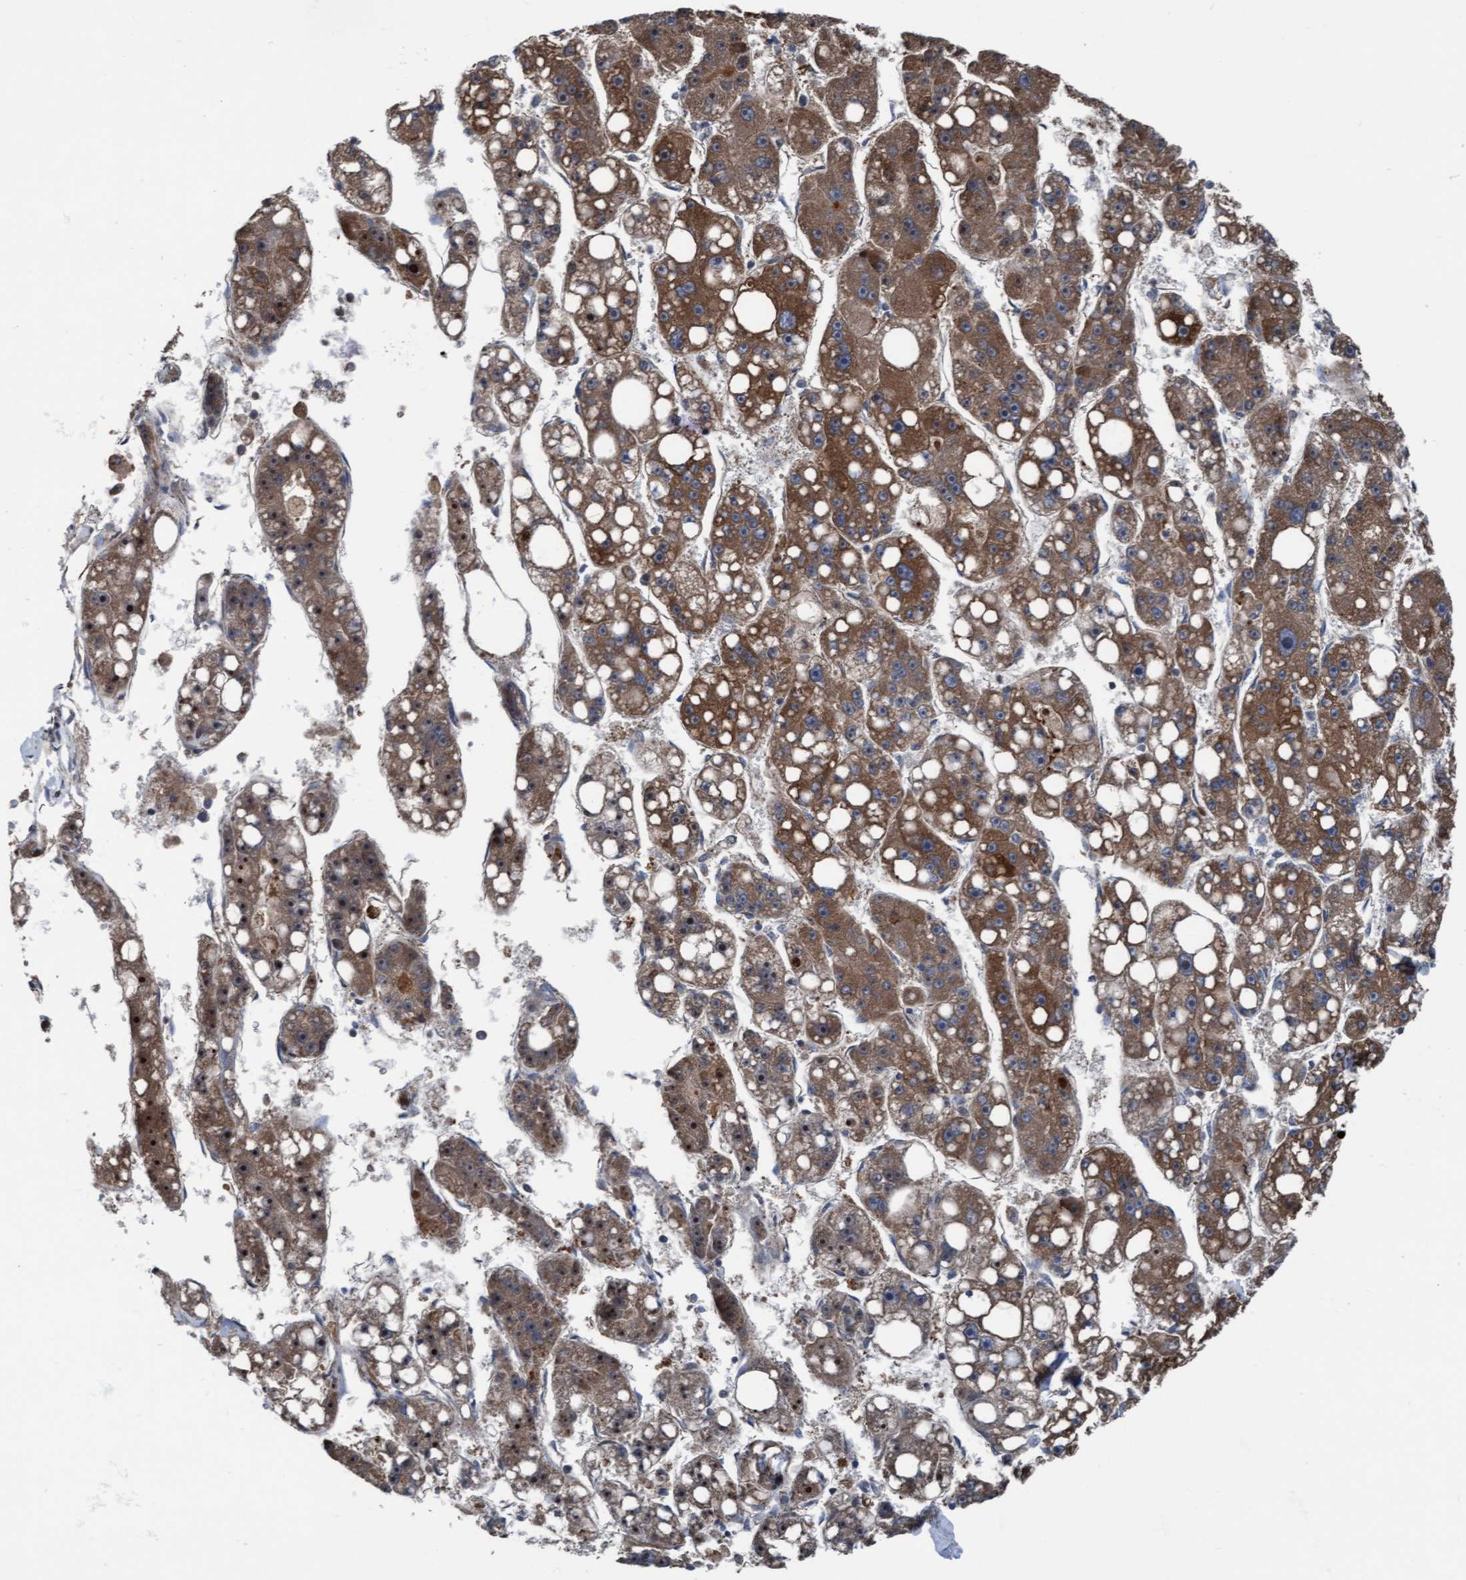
{"staining": {"intensity": "moderate", "quantity": ">75%", "location": "cytoplasmic/membranous,nuclear"}, "tissue": "liver cancer", "cell_type": "Tumor cells", "image_type": "cancer", "snomed": [{"axis": "morphology", "description": "Carcinoma, Hepatocellular, NOS"}, {"axis": "topography", "description": "Liver"}], "caption": "Liver cancer (hepatocellular carcinoma) stained with immunohistochemistry exhibits moderate cytoplasmic/membranous and nuclear expression in about >75% of tumor cells.", "gene": "KLHL26", "patient": {"sex": "female", "age": 61}}